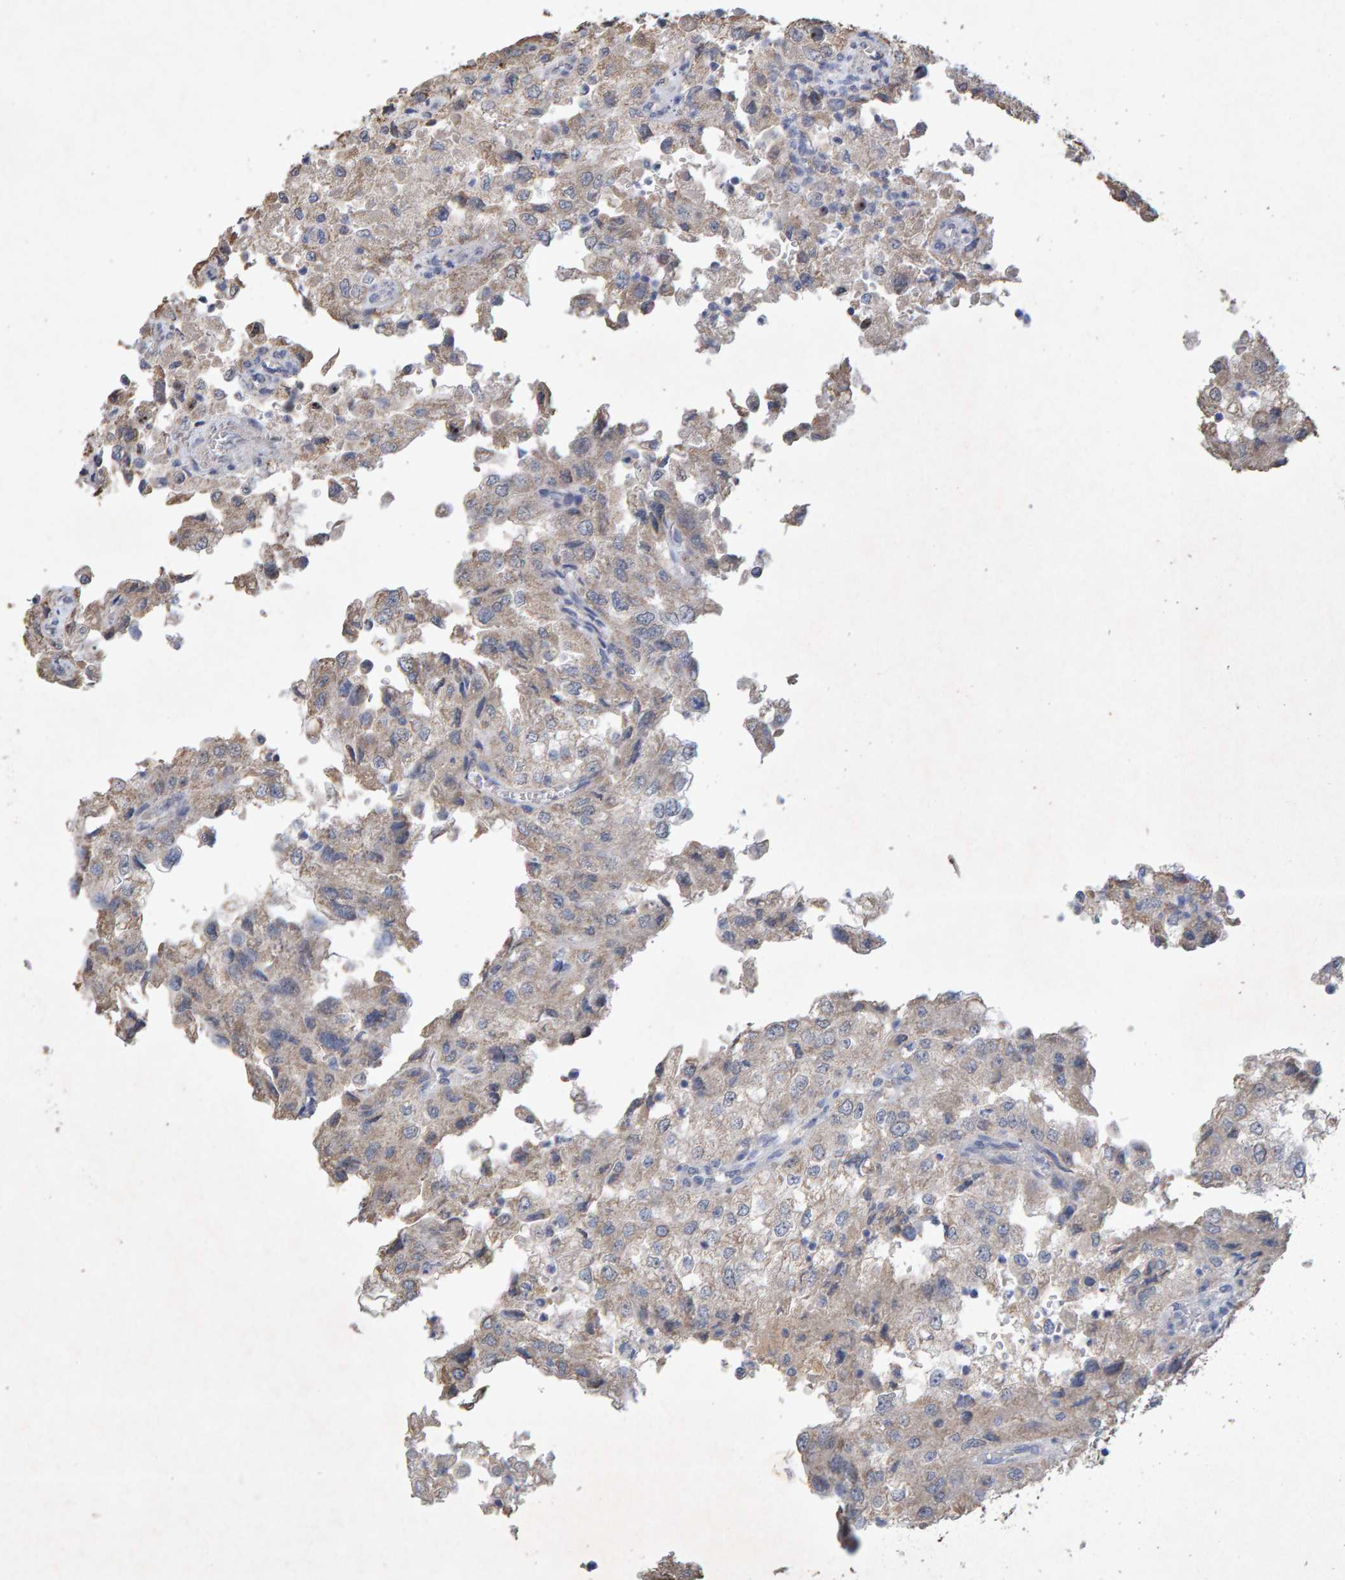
{"staining": {"intensity": "weak", "quantity": "<25%", "location": "cytoplasmic/membranous"}, "tissue": "renal cancer", "cell_type": "Tumor cells", "image_type": "cancer", "snomed": [{"axis": "morphology", "description": "Adenocarcinoma, NOS"}, {"axis": "topography", "description": "Kidney"}], "caption": "Tumor cells are negative for brown protein staining in renal adenocarcinoma. (DAB immunohistochemistry visualized using brightfield microscopy, high magnification).", "gene": "CTH", "patient": {"sex": "female", "age": 54}}